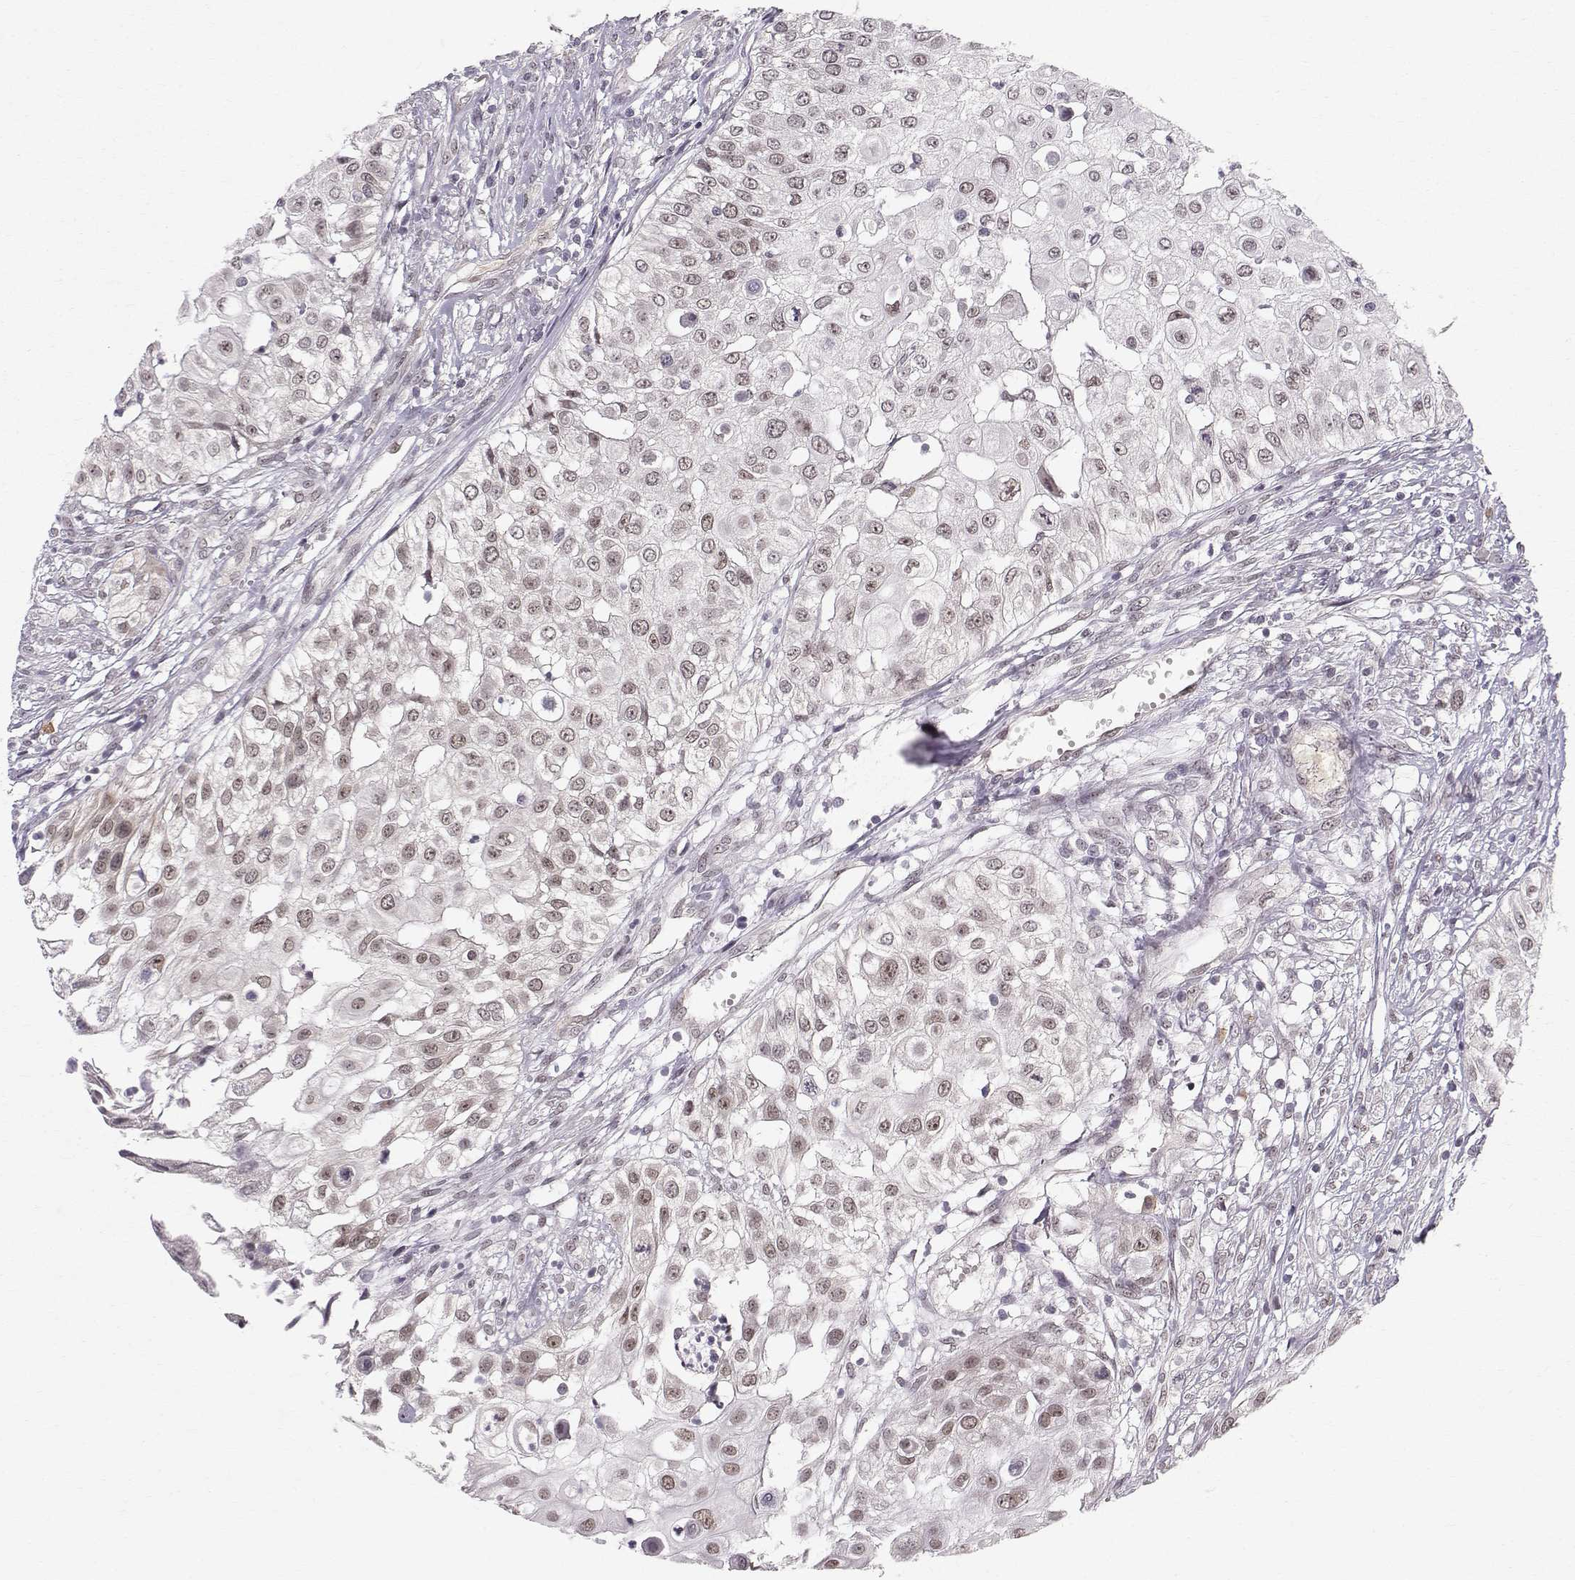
{"staining": {"intensity": "weak", "quantity": "25%-75%", "location": "nuclear"}, "tissue": "urothelial cancer", "cell_type": "Tumor cells", "image_type": "cancer", "snomed": [{"axis": "morphology", "description": "Urothelial carcinoma, High grade"}, {"axis": "topography", "description": "Urinary bladder"}], "caption": "Immunohistochemistry (IHC) image of human urothelial carcinoma (high-grade) stained for a protein (brown), which demonstrates low levels of weak nuclear positivity in approximately 25%-75% of tumor cells.", "gene": "RPP38", "patient": {"sex": "female", "age": 79}}